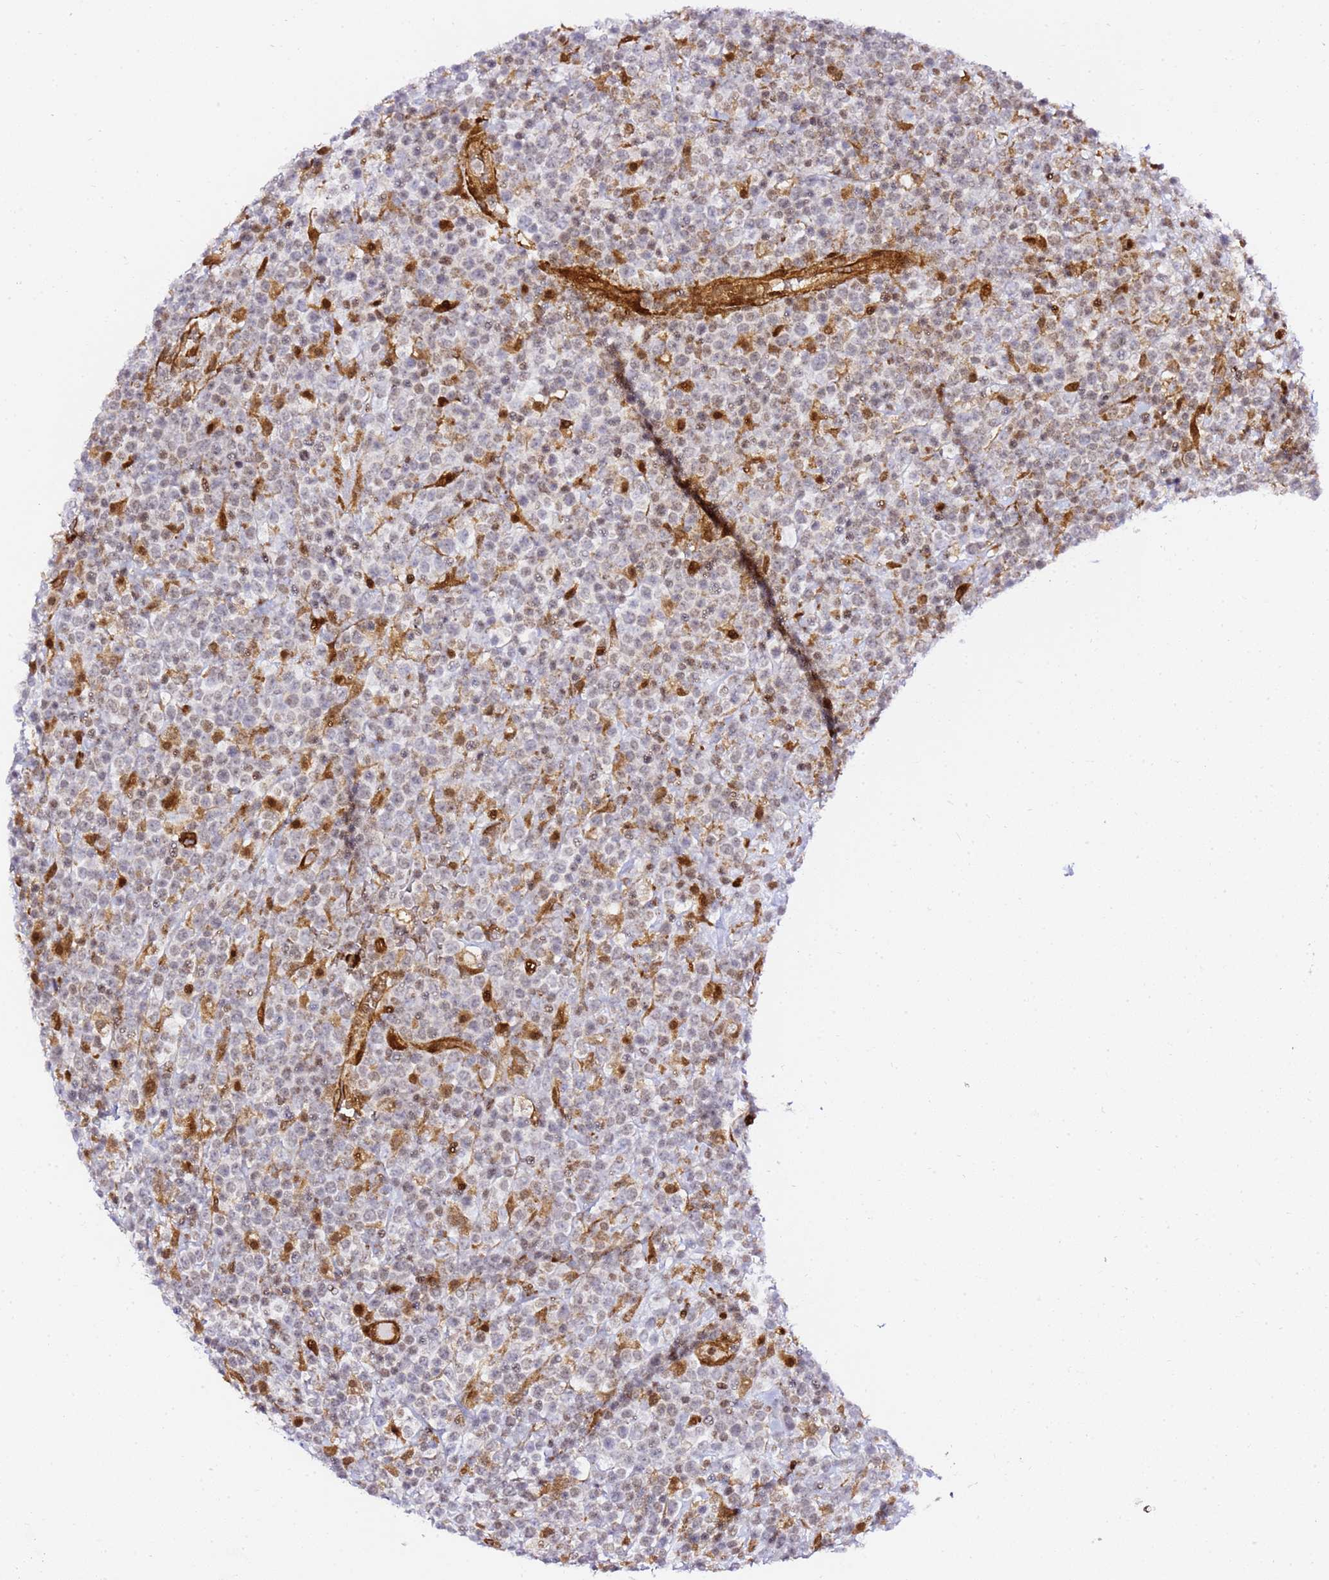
{"staining": {"intensity": "negative", "quantity": "none", "location": "none"}, "tissue": "lymphoma", "cell_type": "Tumor cells", "image_type": "cancer", "snomed": [{"axis": "morphology", "description": "Malignant lymphoma, non-Hodgkin's type, High grade"}, {"axis": "topography", "description": "Colon"}], "caption": "The IHC micrograph has no significant expression in tumor cells of lymphoma tissue.", "gene": "GBP2", "patient": {"sex": "female", "age": 53}}